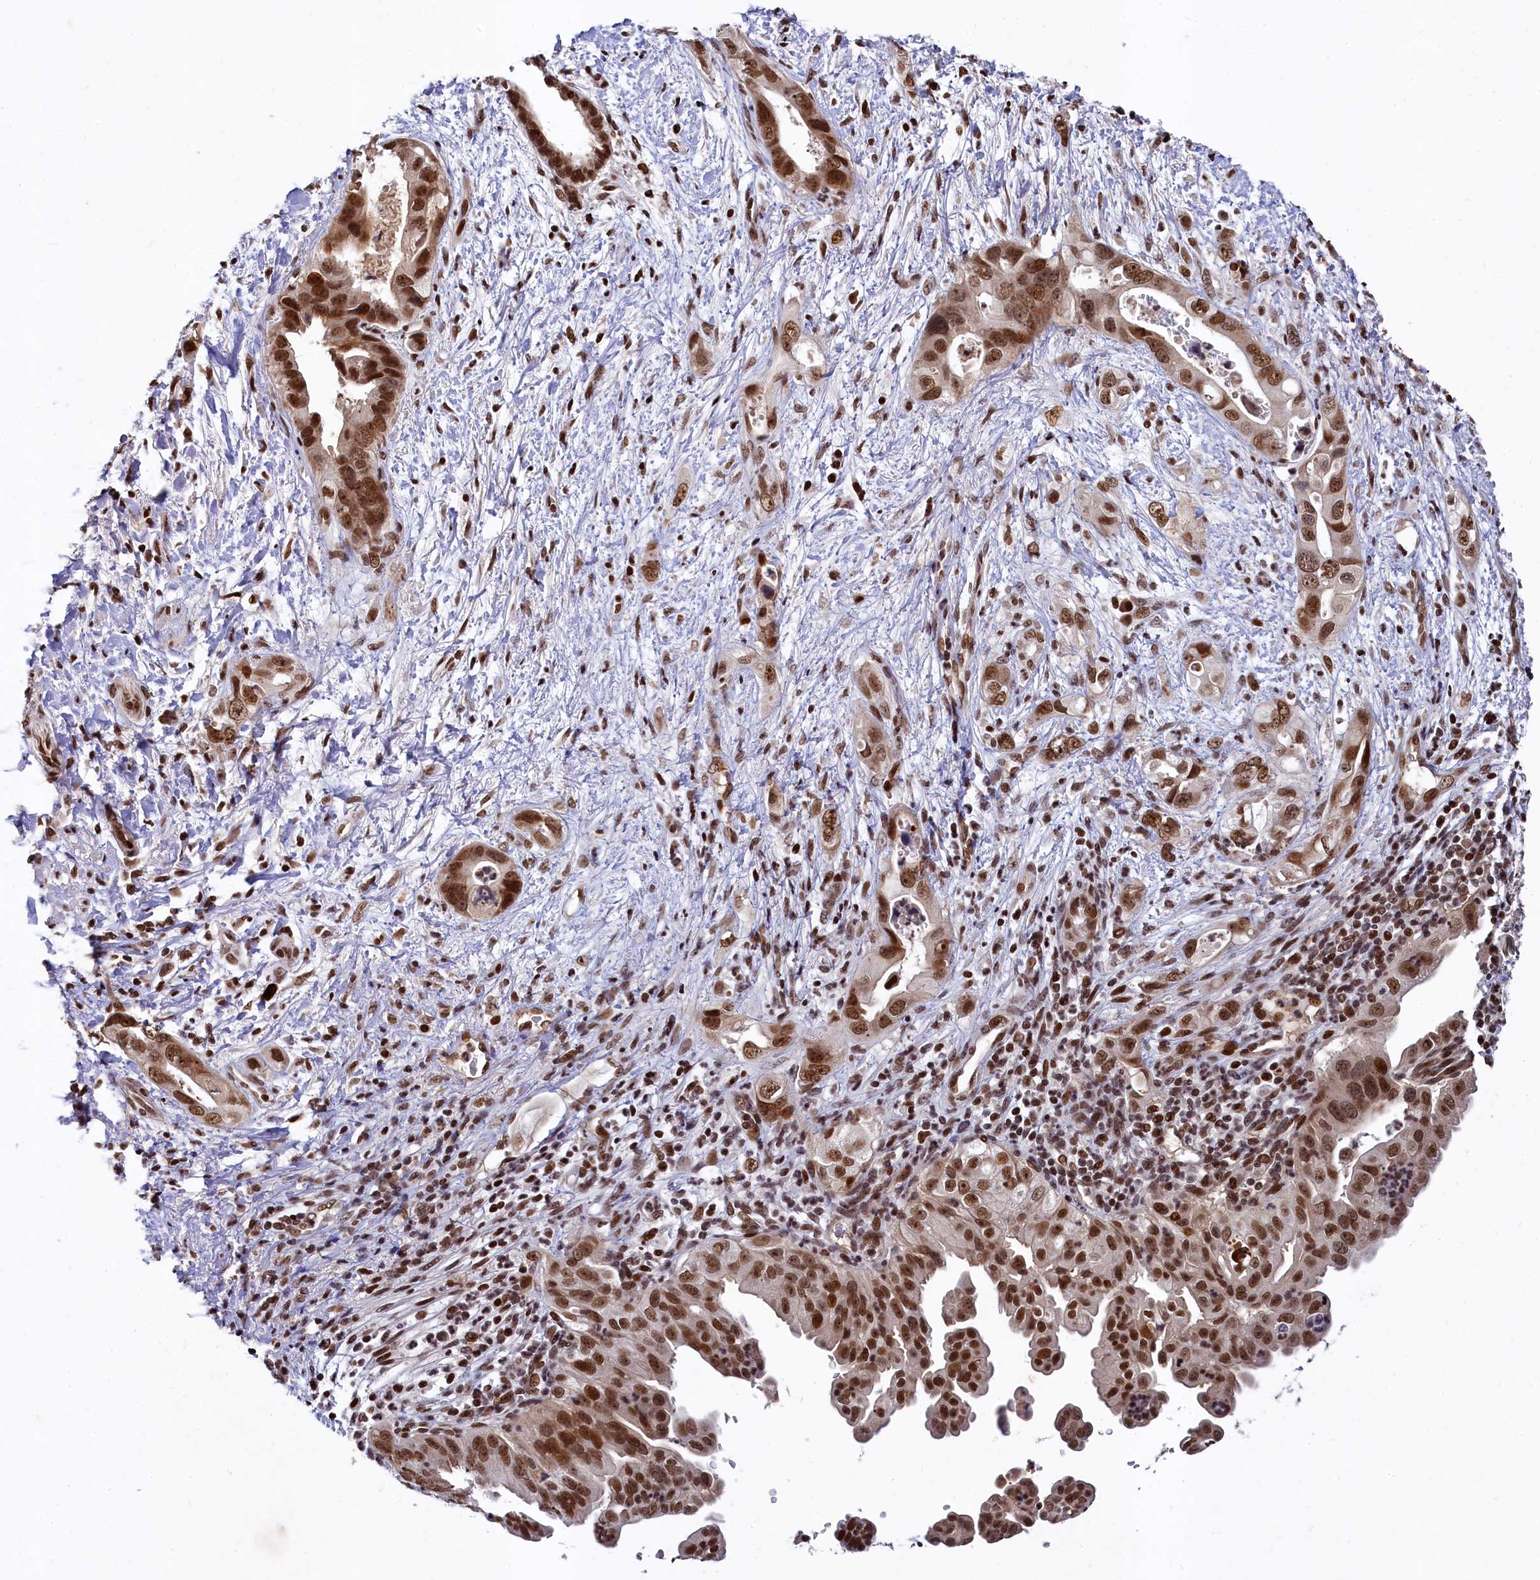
{"staining": {"intensity": "strong", "quantity": ">75%", "location": "cytoplasmic/membranous,nuclear"}, "tissue": "pancreatic cancer", "cell_type": "Tumor cells", "image_type": "cancer", "snomed": [{"axis": "morphology", "description": "Adenocarcinoma, NOS"}, {"axis": "topography", "description": "Pancreas"}], "caption": "A high-resolution image shows immunohistochemistry staining of pancreatic cancer, which demonstrates strong cytoplasmic/membranous and nuclear expression in about >75% of tumor cells.", "gene": "FAM217B", "patient": {"sex": "female", "age": 78}}